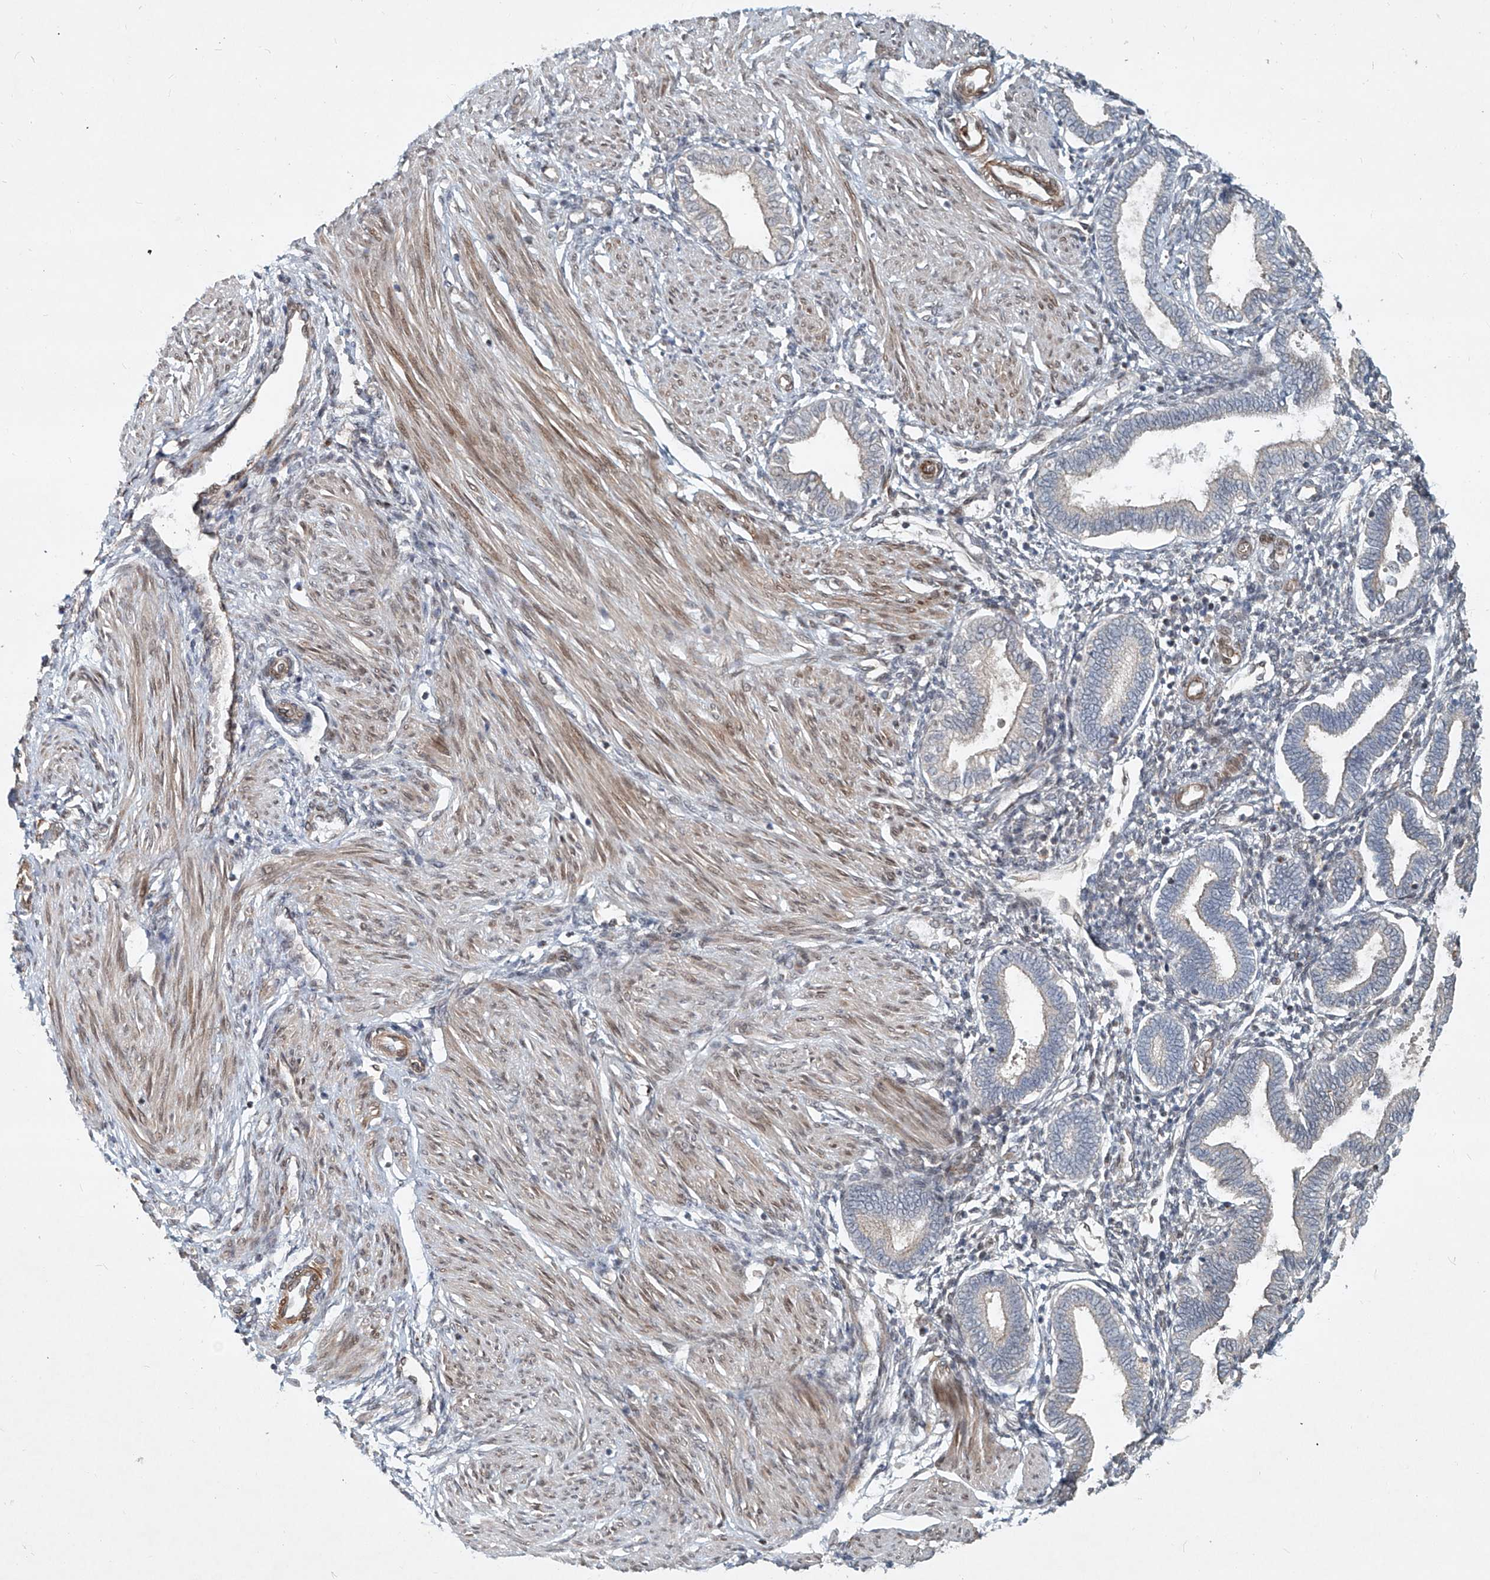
{"staining": {"intensity": "negative", "quantity": "none", "location": "none"}, "tissue": "endometrium", "cell_type": "Cells in endometrial stroma", "image_type": "normal", "snomed": [{"axis": "morphology", "description": "Normal tissue, NOS"}, {"axis": "topography", "description": "Endometrium"}], "caption": "The image demonstrates no staining of cells in endometrial stroma in normal endometrium. (DAB (3,3'-diaminobenzidine) immunohistochemistry with hematoxylin counter stain).", "gene": "SASH1", "patient": {"sex": "female", "age": 53}}